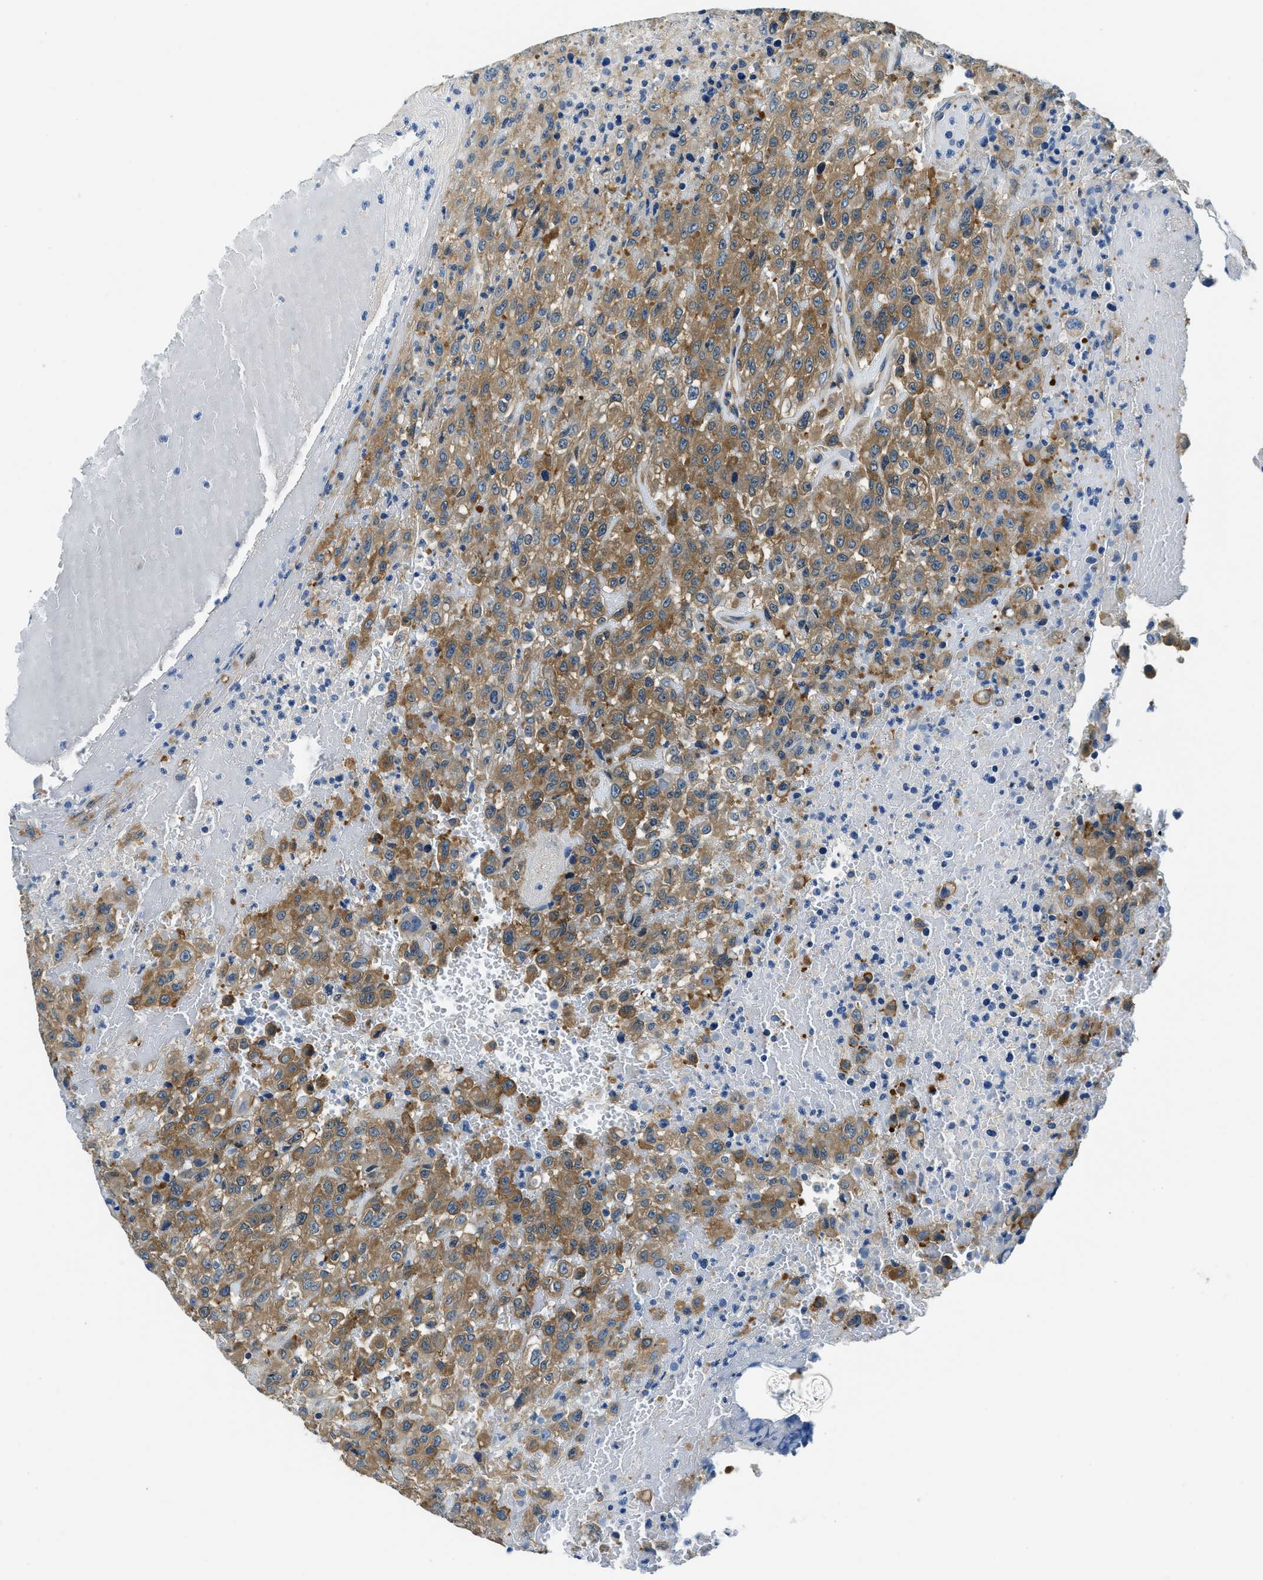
{"staining": {"intensity": "moderate", "quantity": ">75%", "location": "cytoplasmic/membranous"}, "tissue": "urothelial cancer", "cell_type": "Tumor cells", "image_type": "cancer", "snomed": [{"axis": "morphology", "description": "Urothelial carcinoma, High grade"}, {"axis": "topography", "description": "Urinary bladder"}], "caption": "Immunohistochemical staining of urothelial cancer exhibits medium levels of moderate cytoplasmic/membranous expression in approximately >75% of tumor cells.", "gene": "TWF1", "patient": {"sex": "male", "age": 46}}